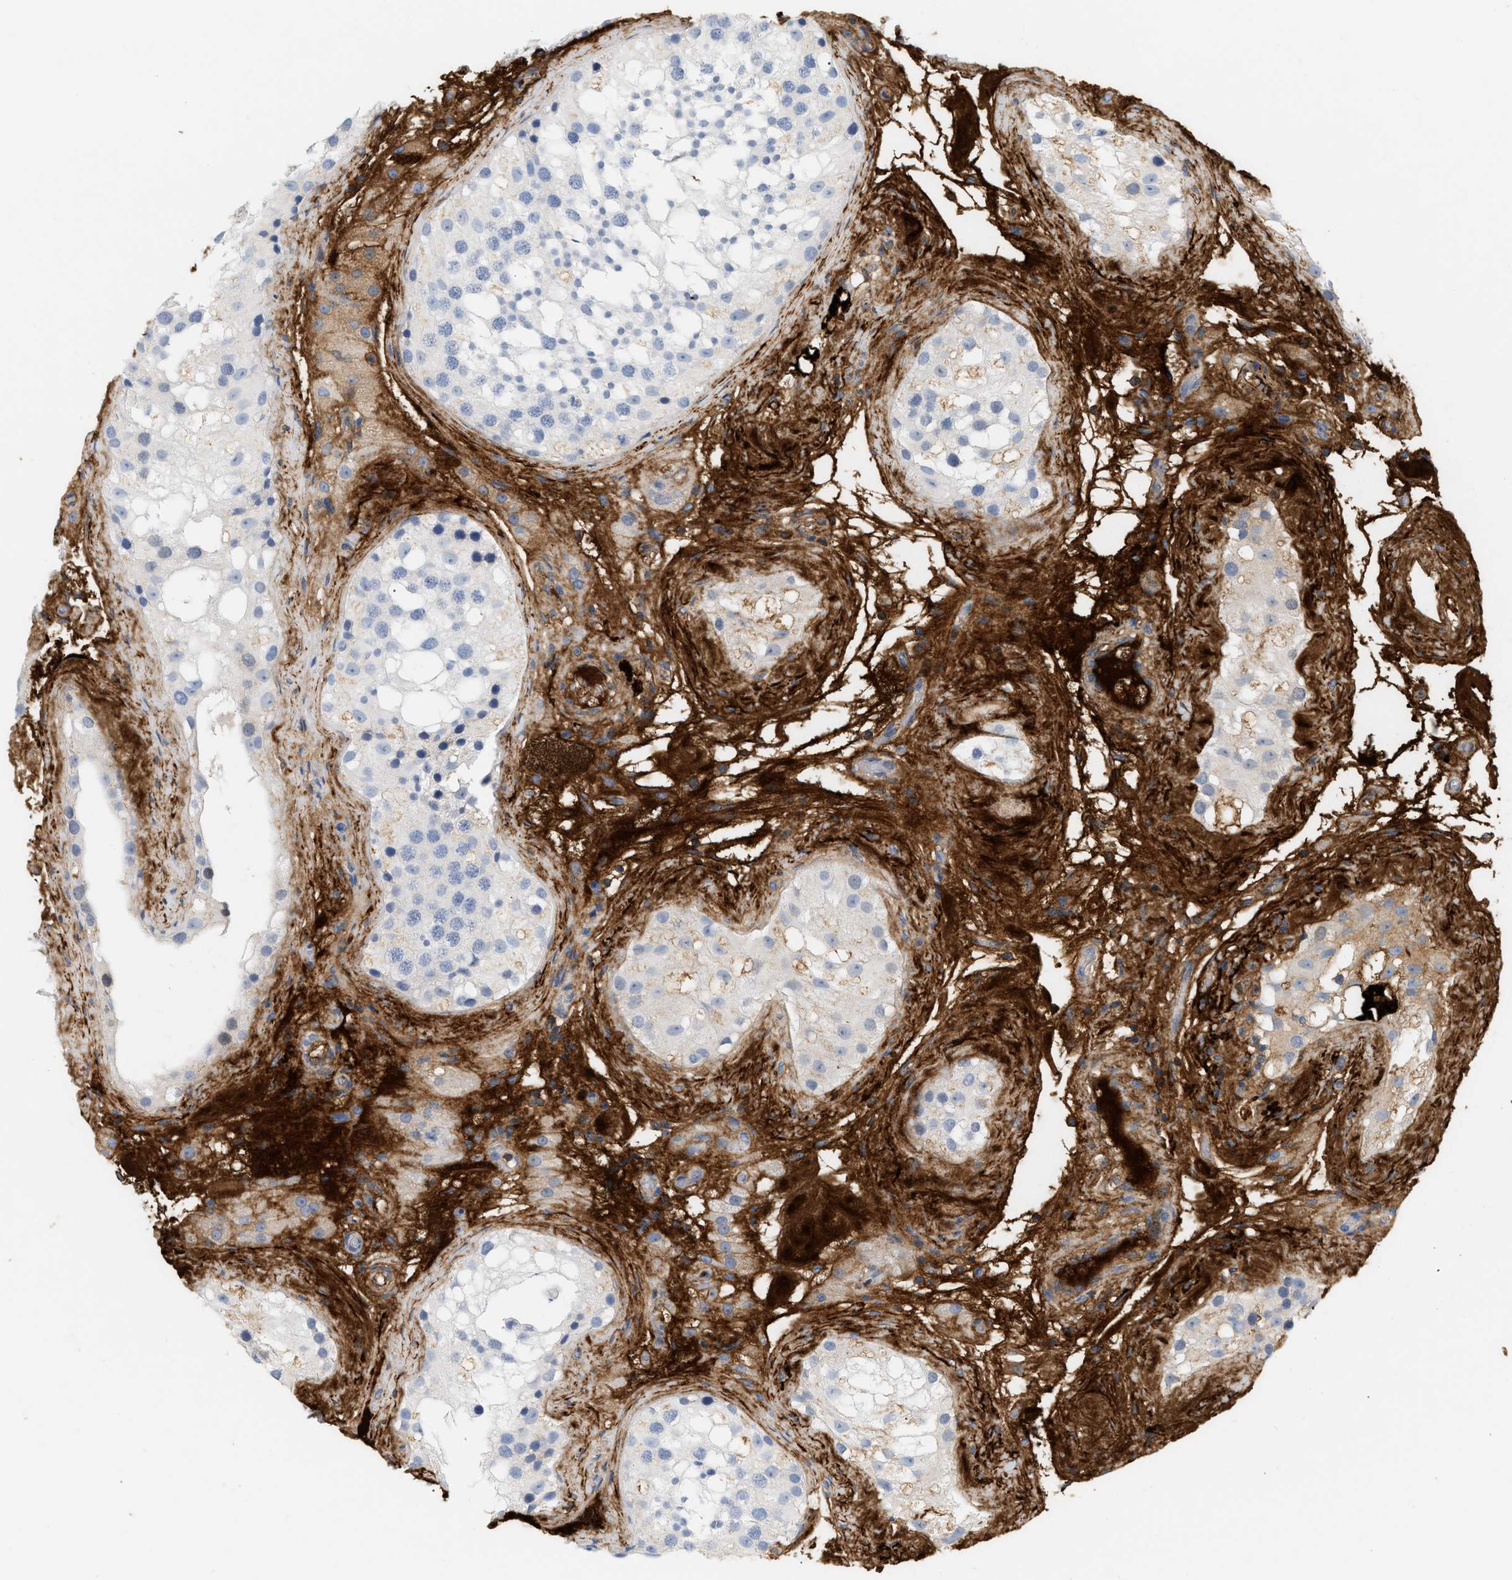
{"staining": {"intensity": "negative", "quantity": "none", "location": "none"}, "tissue": "testis", "cell_type": "Cells in seminiferous ducts", "image_type": "normal", "snomed": [{"axis": "morphology", "description": "Normal tissue, NOS"}, {"axis": "morphology", "description": "Seminoma, NOS"}, {"axis": "topography", "description": "Testis"}], "caption": "High power microscopy image of an IHC photomicrograph of normal testis, revealing no significant staining in cells in seminiferous ducts.", "gene": "CFH", "patient": {"sex": "male", "age": 71}}